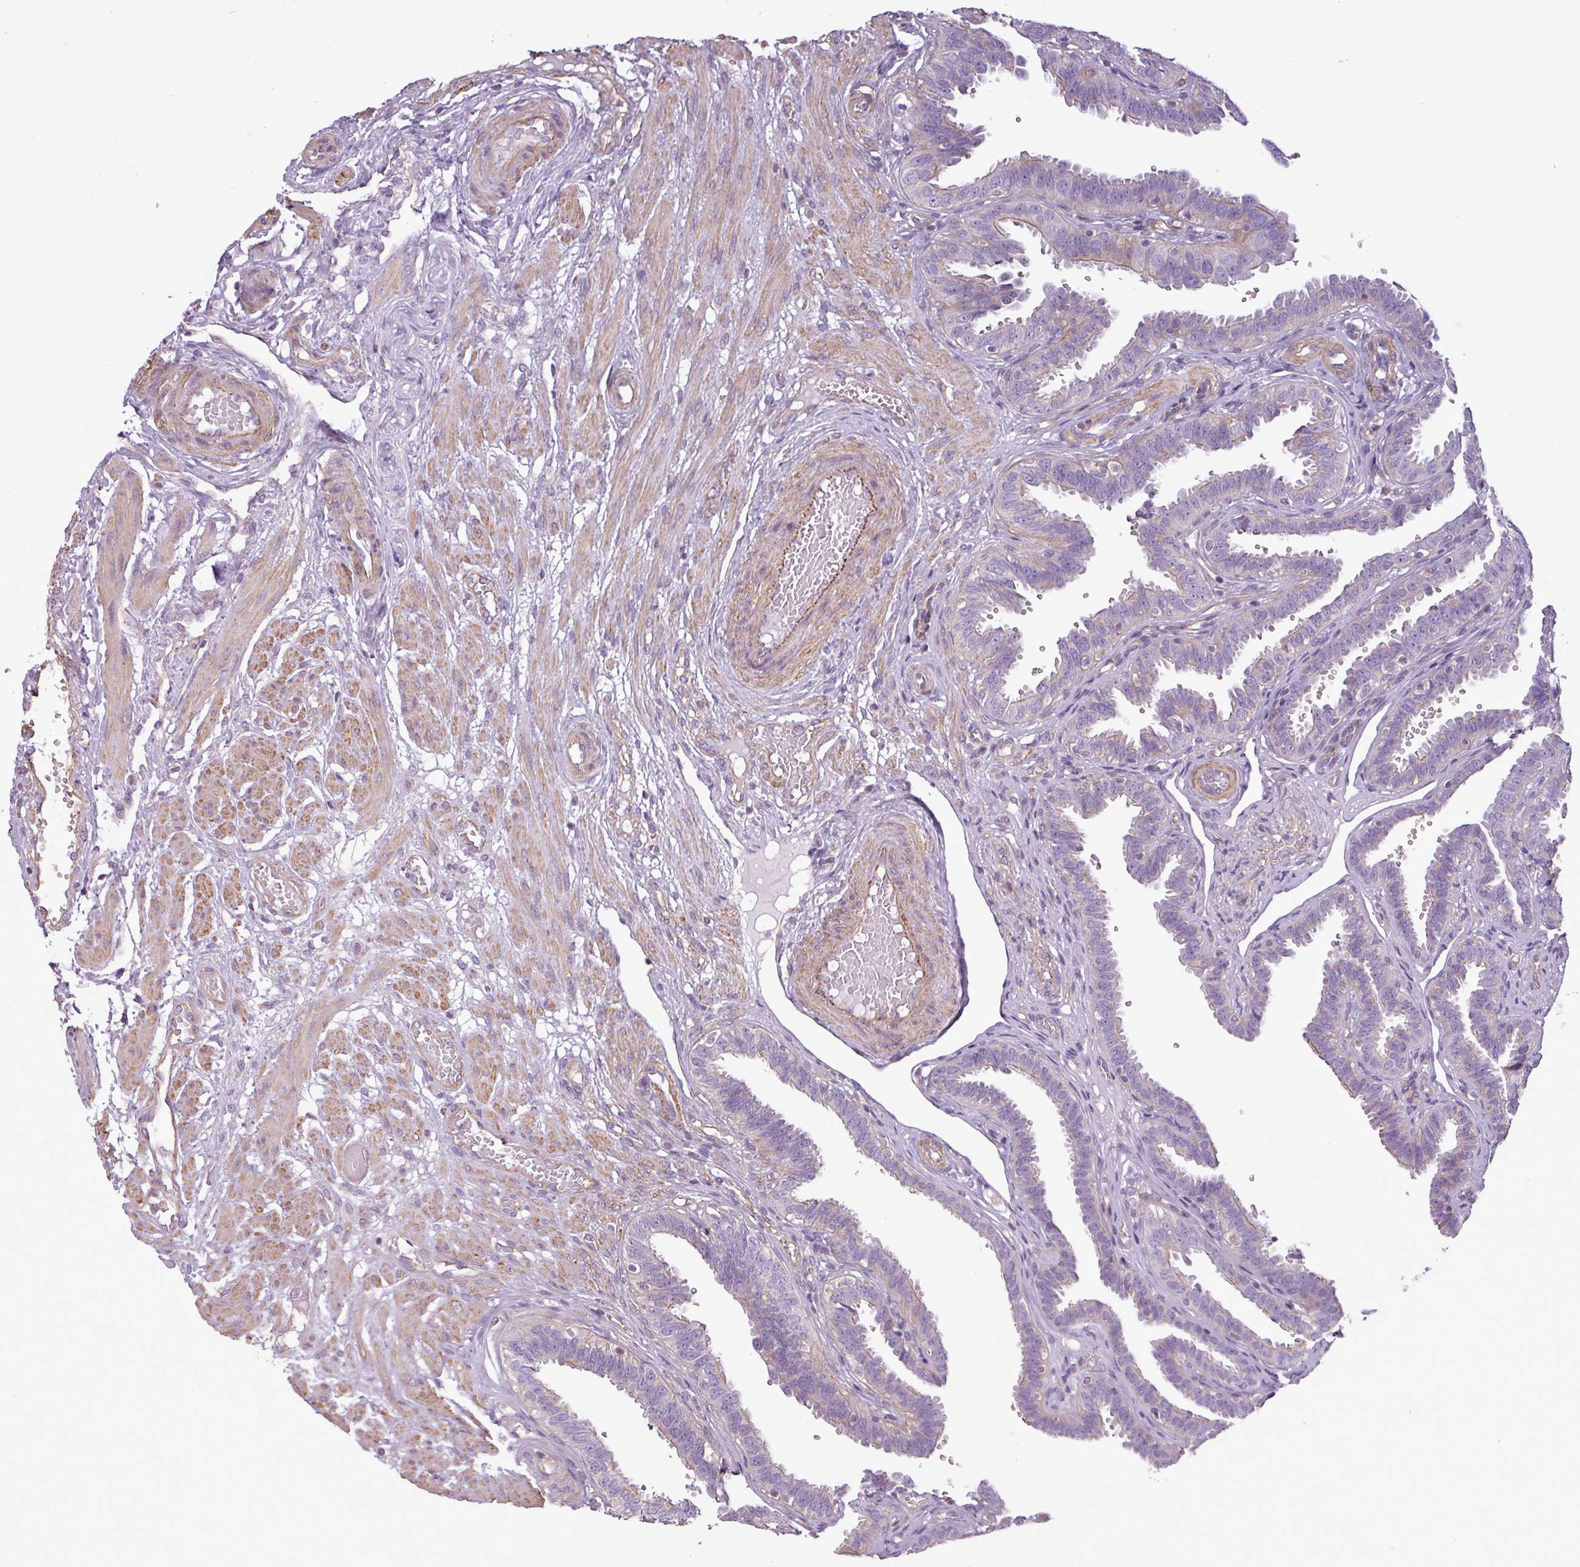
{"staining": {"intensity": "weak", "quantity": "25%-75%", "location": "cytoplasmic/membranous"}, "tissue": "fallopian tube", "cell_type": "Glandular cells", "image_type": "normal", "snomed": [{"axis": "morphology", "description": "Normal tissue, NOS"}, {"axis": "topography", "description": "Fallopian tube"}], "caption": "Immunohistochemical staining of unremarkable human fallopian tube demonstrates weak cytoplasmic/membranous protein positivity in approximately 25%-75% of glandular cells. (DAB = brown stain, brightfield microscopy at high magnification).", "gene": "BTN2A2", "patient": {"sex": "female", "age": 37}}